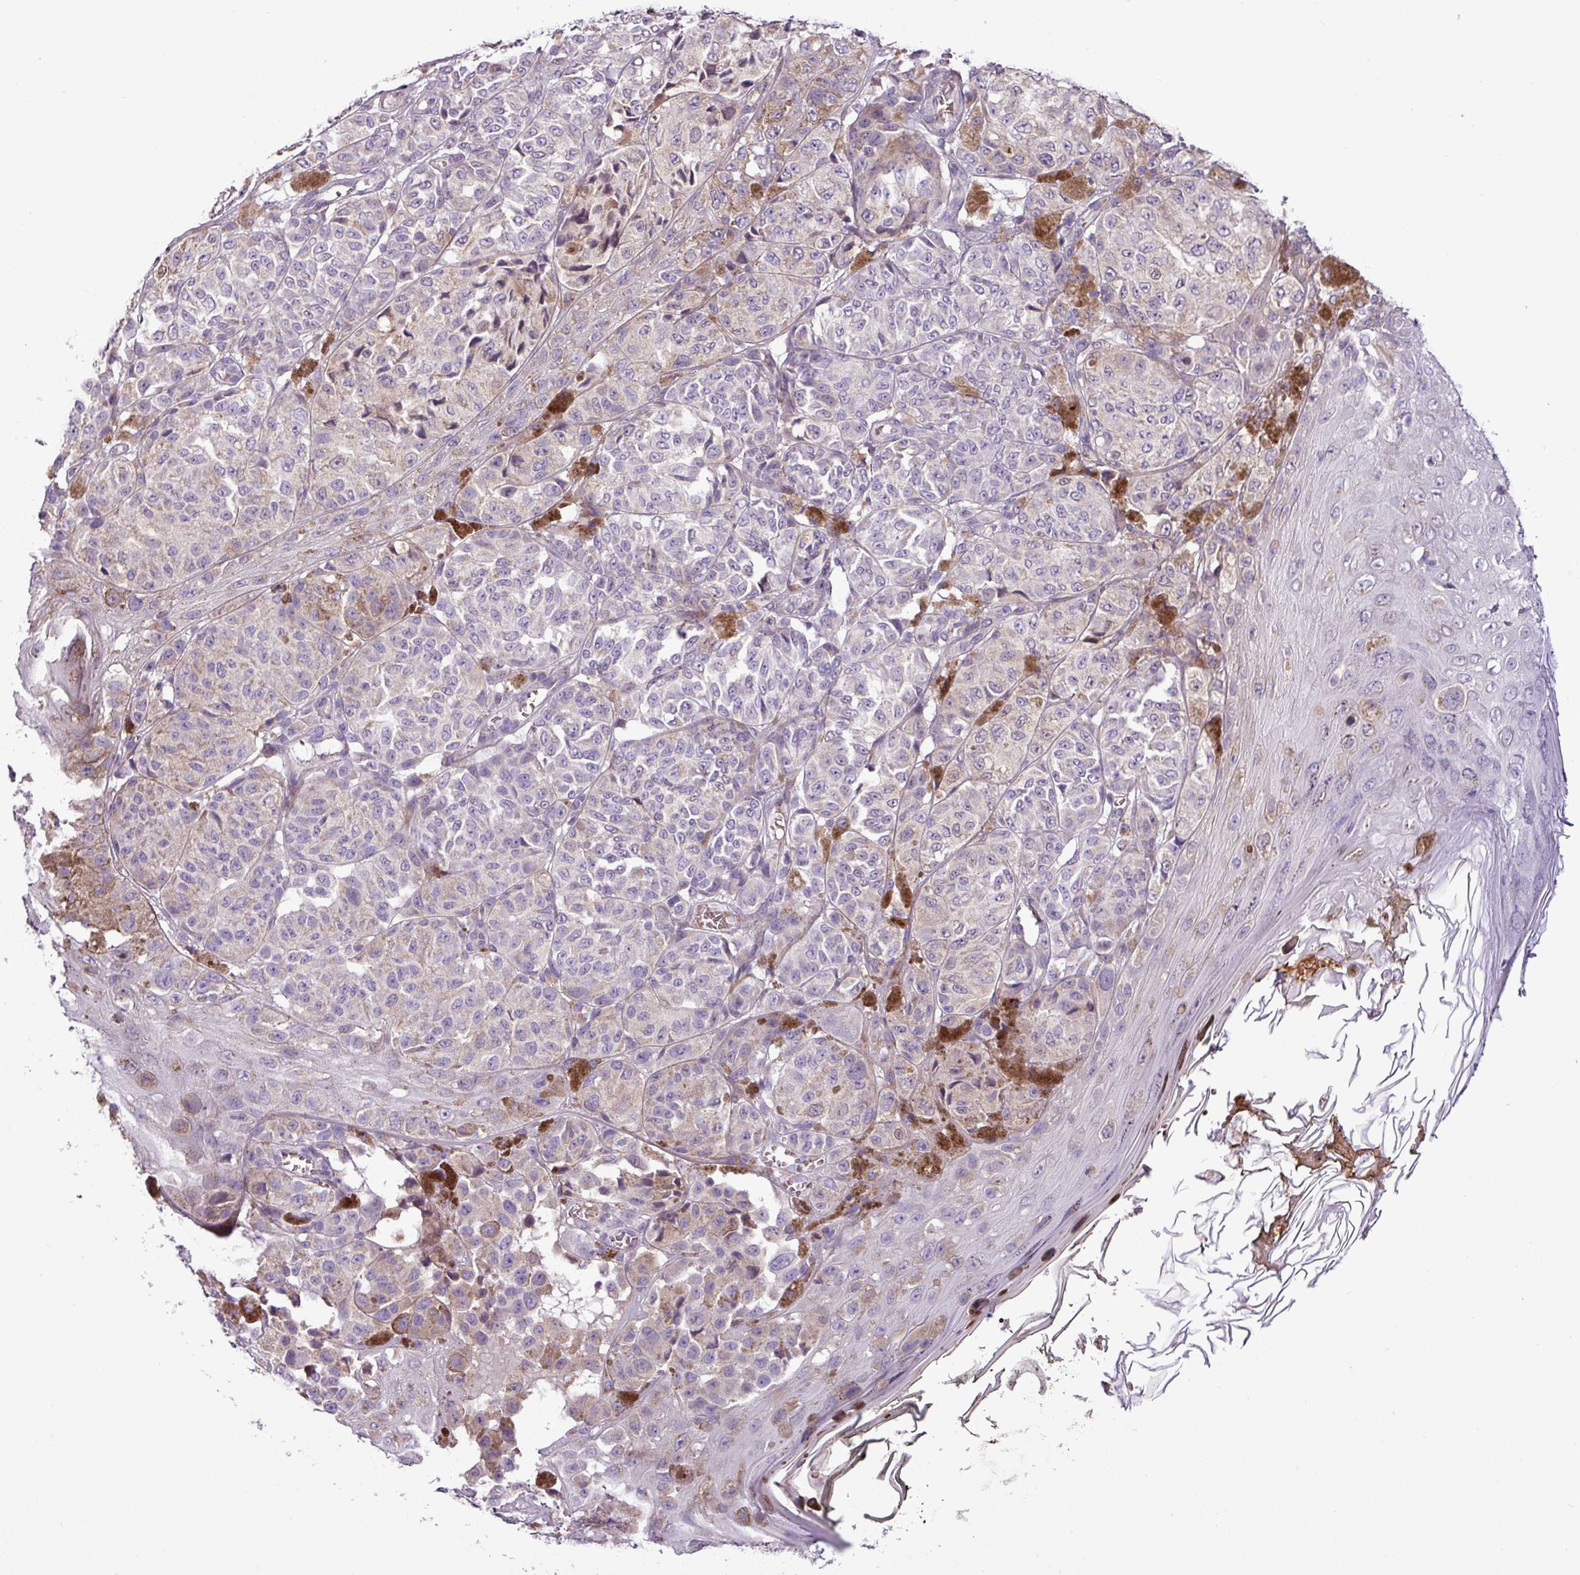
{"staining": {"intensity": "negative", "quantity": "none", "location": "none"}, "tissue": "melanoma", "cell_type": "Tumor cells", "image_type": "cancer", "snomed": [{"axis": "morphology", "description": "Malignant melanoma, NOS"}, {"axis": "topography", "description": "Skin"}], "caption": "Micrograph shows no protein expression in tumor cells of malignant melanoma tissue.", "gene": "FAM183A", "patient": {"sex": "male", "age": 42}}